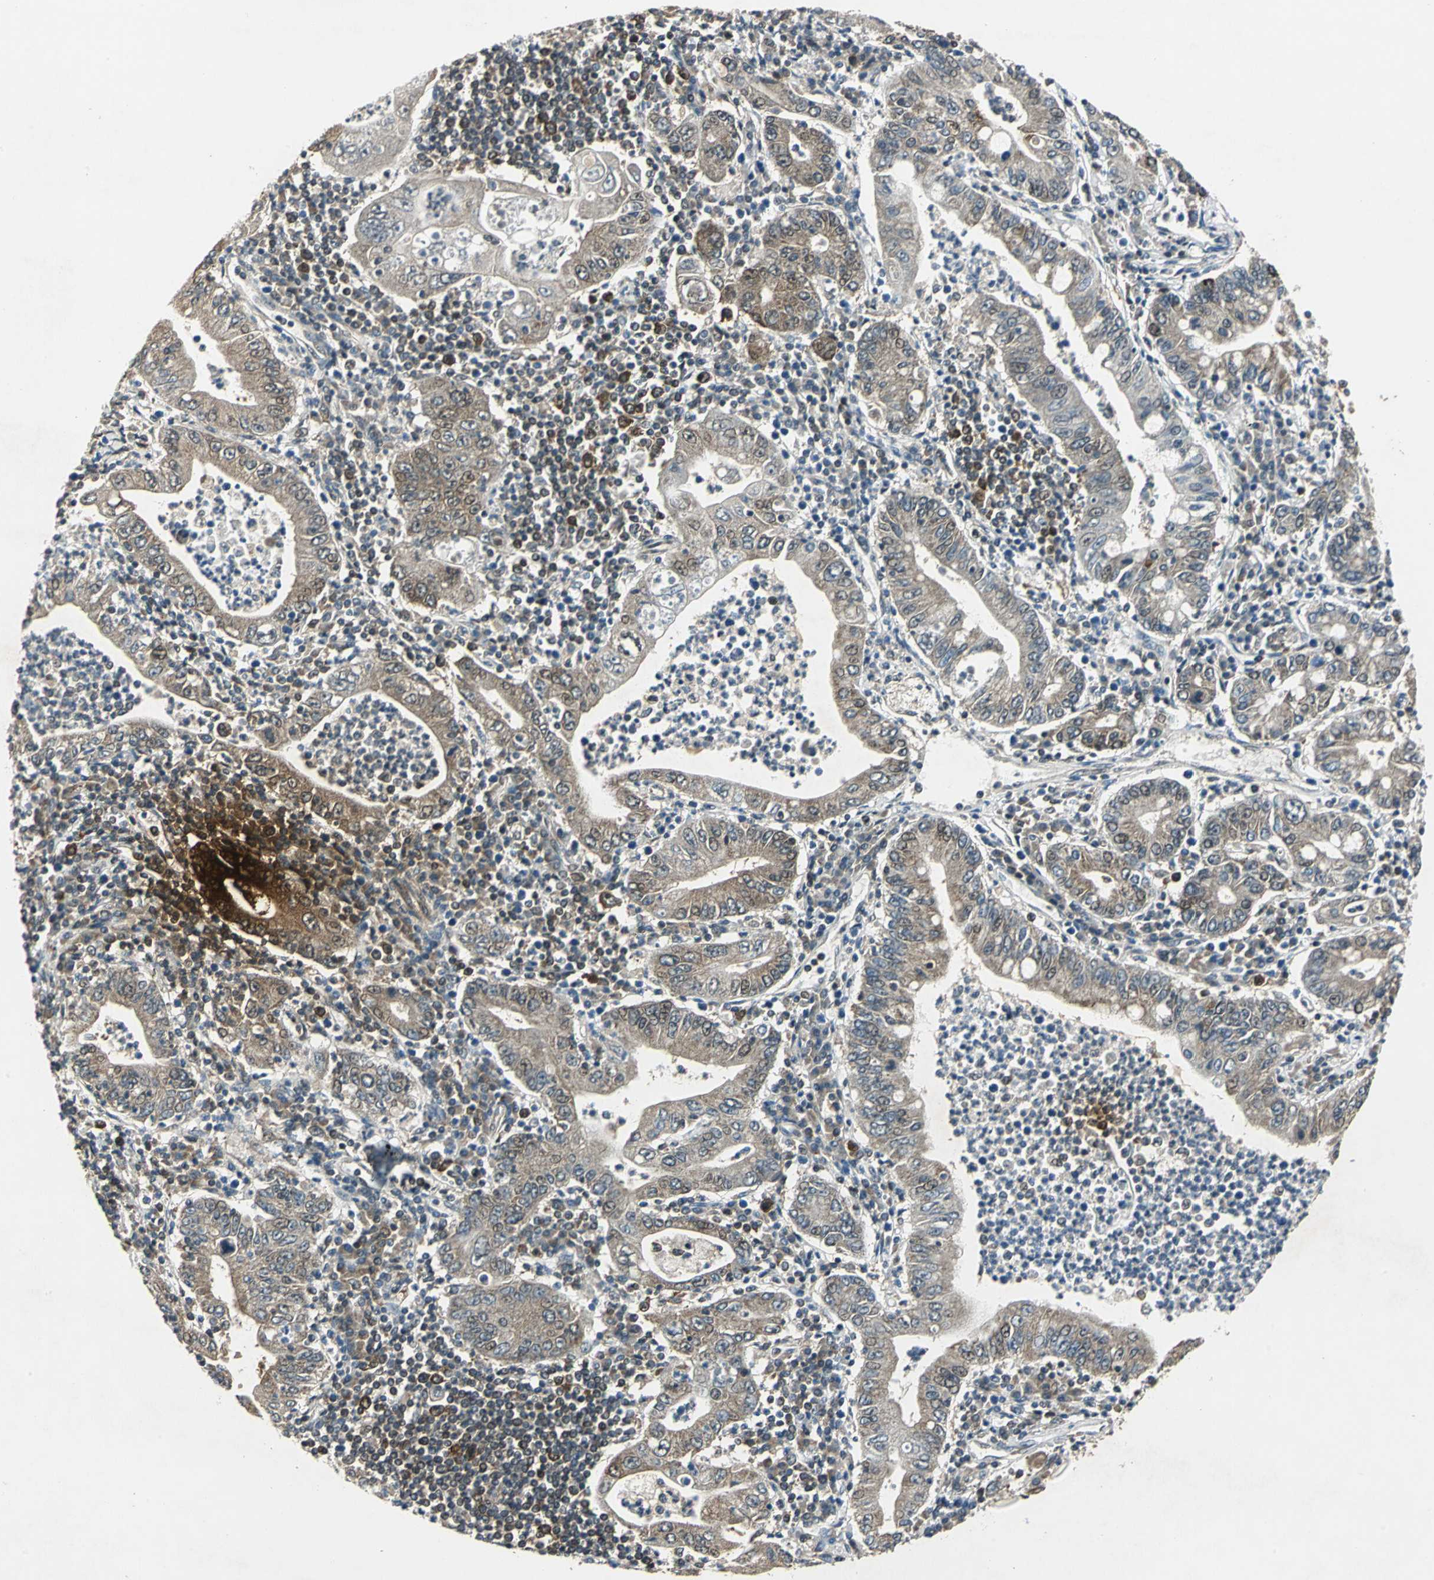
{"staining": {"intensity": "moderate", "quantity": ">75%", "location": "cytoplasmic/membranous"}, "tissue": "stomach cancer", "cell_type": "Tumor cells", "image_type": "cancer", "snomed": [{"axis": "morphology", "description": "Normal tissue, NOS"}, {"axis": "morphology", "description": "Adenocarcinoma, NOS"}, {"axis": "topography", "description": "Esophagus"}, {"axis": "topography", "description": "Stomach, upper"}, {"axis": "topography", "description": "Peripheral nerve tissue"}], "caption": "About >75% of tumor cells in stomach cancer (adenocarcinoma) show moderate cytoplasmic/membranous protein staining as visualized by brown immunohistochemical staining.", "gene": "AHSA1", "patient": {"sex": "male", "age": 62}}